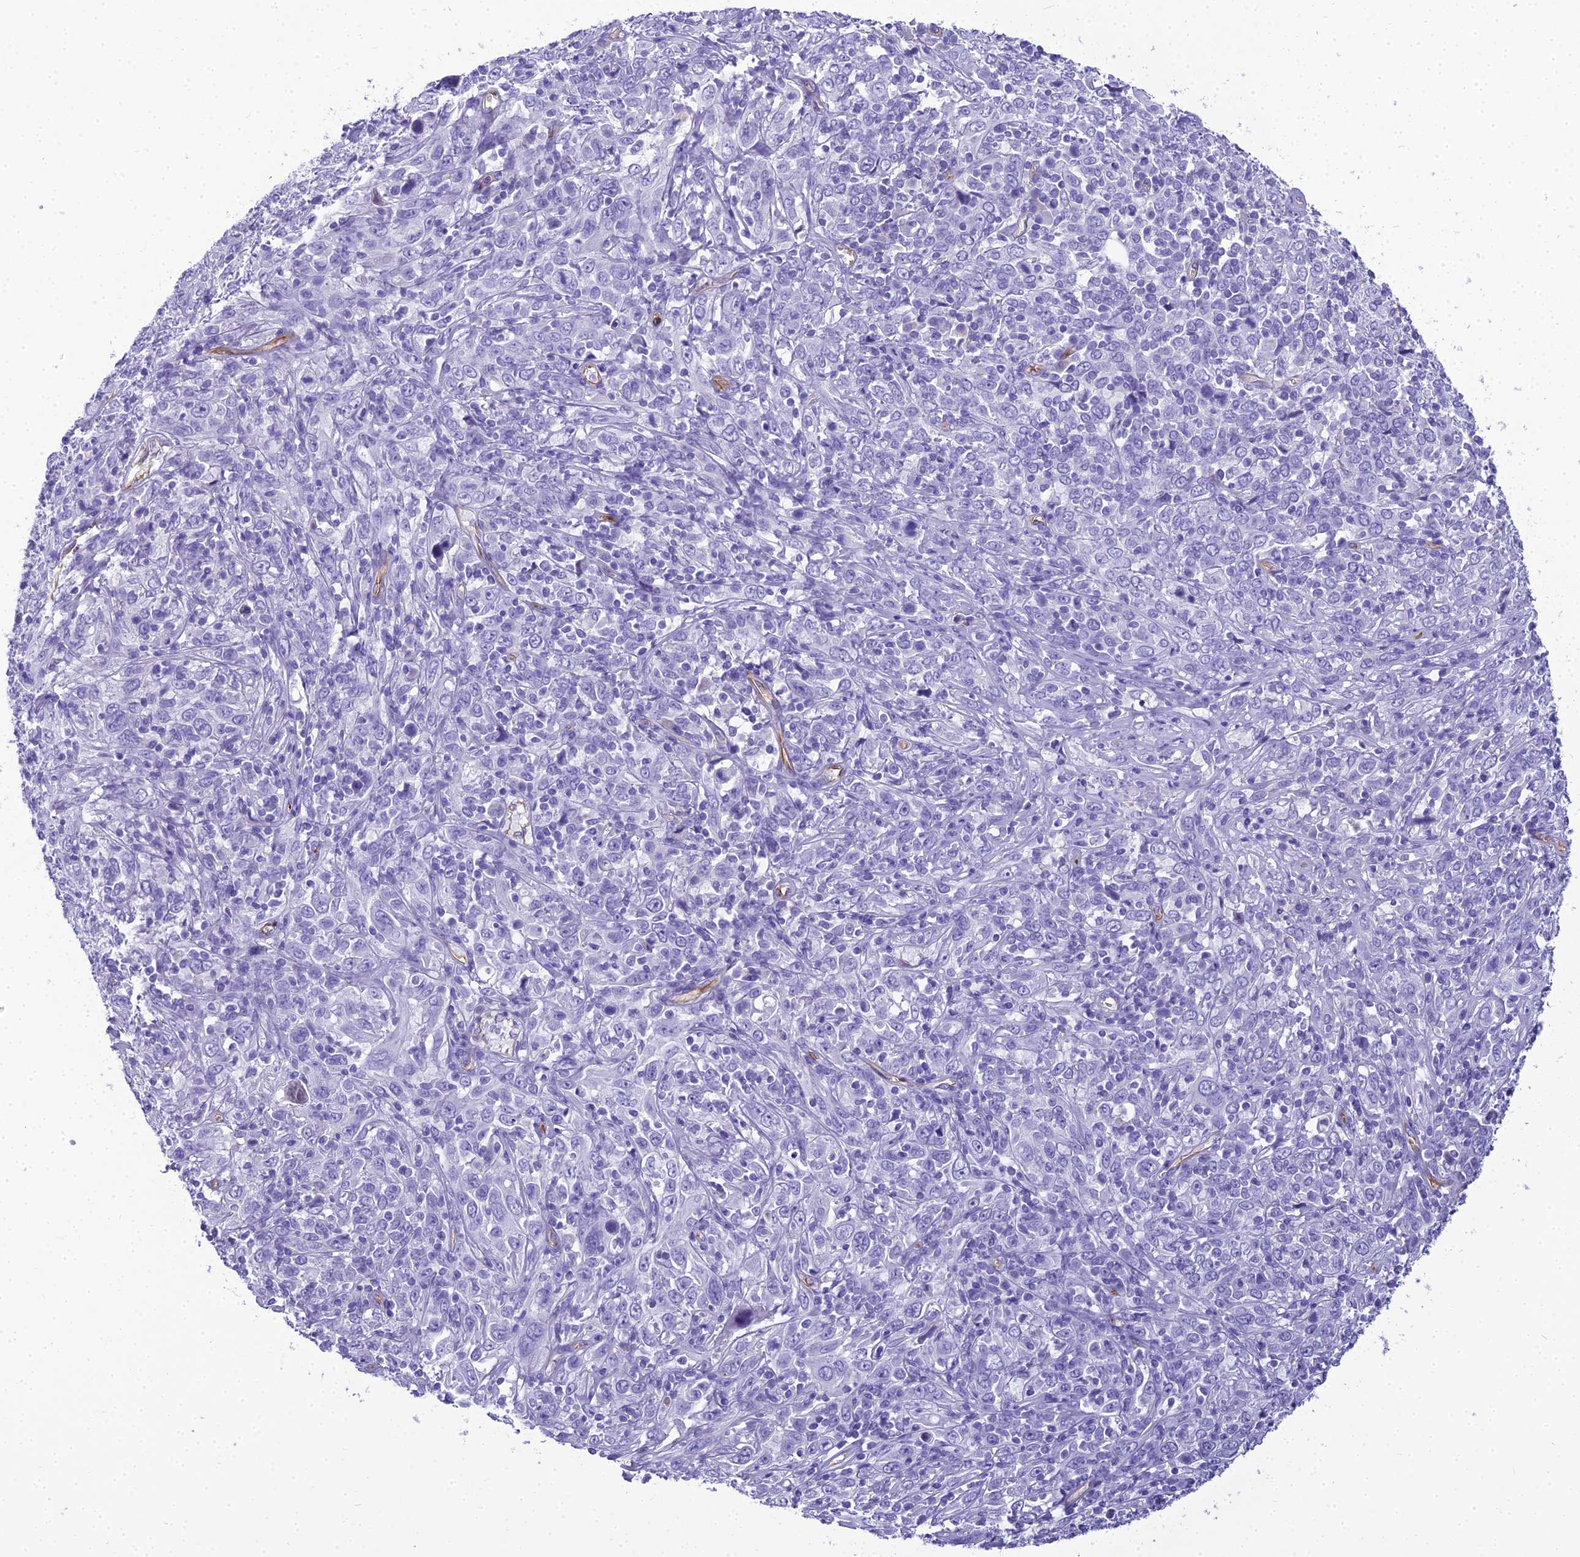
{"staining": {"intensity": "negative", "quantity": "none", "location": "none"}, "tissue": "cervical cancer", "cell_type": "Tumor cells", "image_type": "cancer", "snomed": [{"axis": "morphology", "description": "Squamous cell carcinoma, NOS"}, {"axis": "topography", "description": "Cervix"}], "caption": "The photomicrograph demonstrates no significant expression in tumor cells of cervical cancer.", "gene": "NINJ1", "patient": {"sex": "female", "age": 46}}